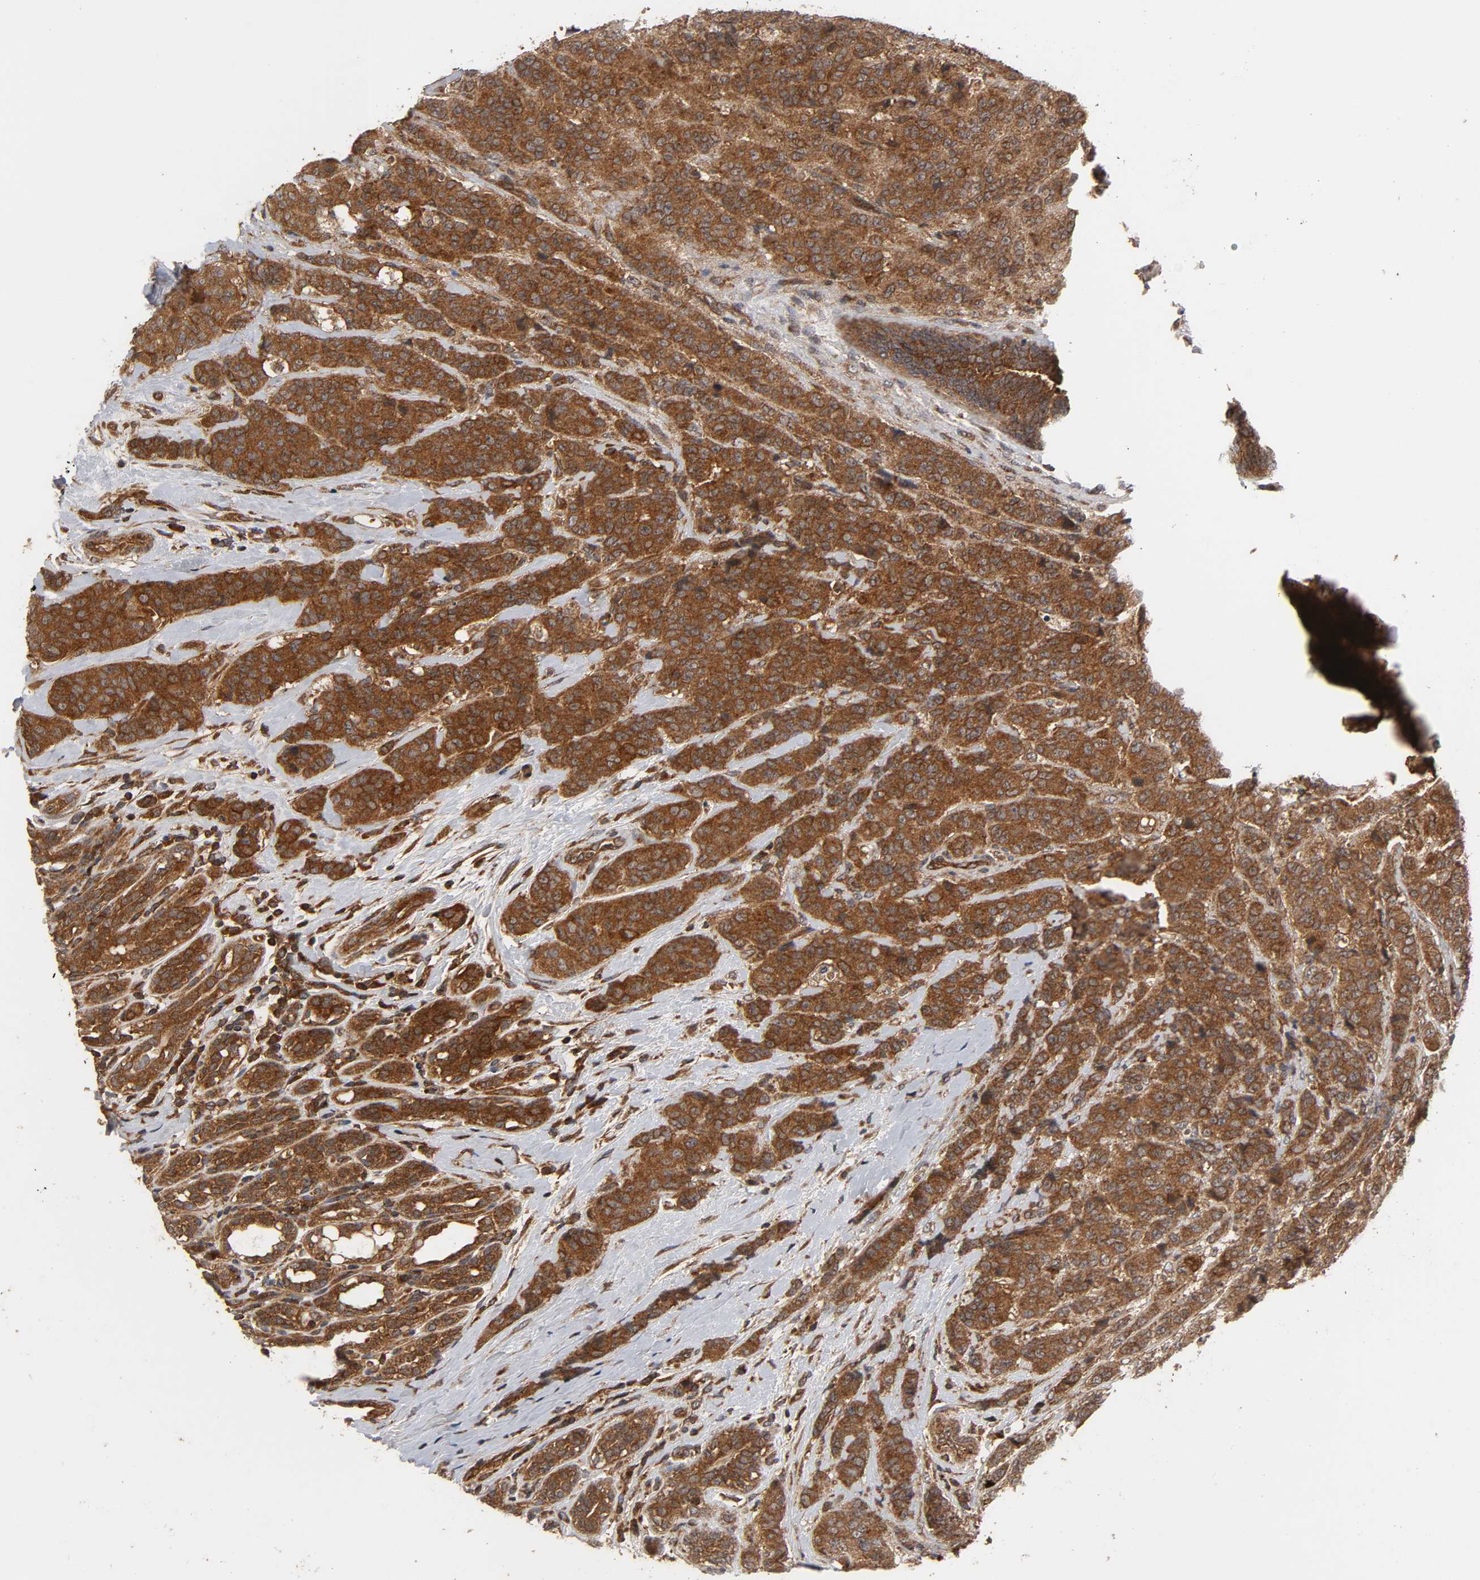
{"staining": {"intensity": "strong", "quantity": ">75%", "location": "cytoplasmic/membranous"}, "tissue": "breast cancer", "cell_type": "Tumor cells", "image_type": "cancer", "snomed": [{"axis": "morphology", "description": "Duct carcinoma"}, {"axis": "topography", "description": "Breast"}], "caption": "Immunohistochemistry (DAB) staining of human breast intraductal carcinoma demonstrates strong cytoplasmic/membranous protein expression in about >75% of tumor cells.", "gene": "IKBKB", "patient": {"sex": "female", "age": 40}}